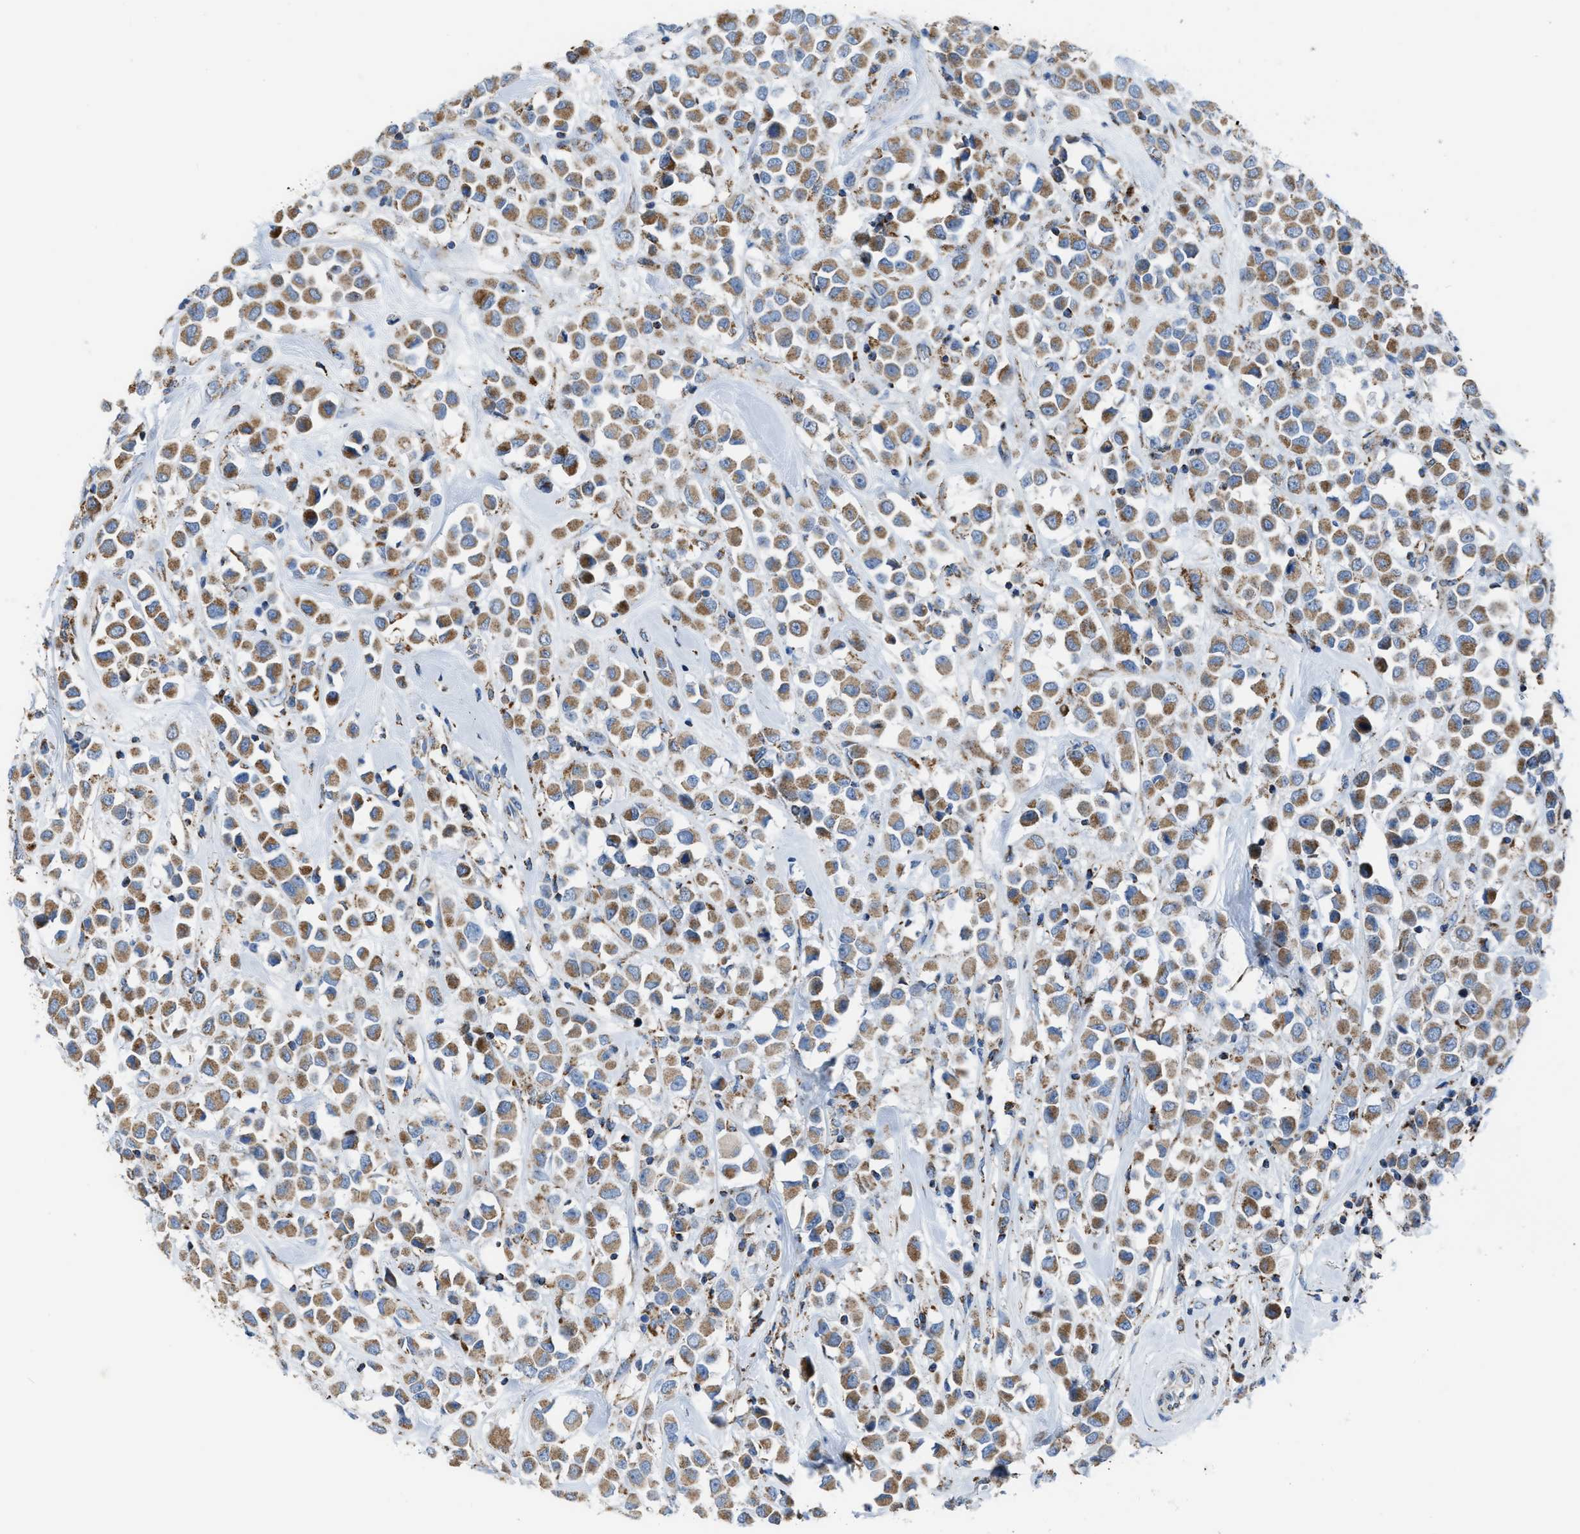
{"staining": {"intensity": "moderate", "quantity": ">75%", "location": "cytoplasmic/membranous"}, "tissue": "breast cancer", "cell_type": "Tumor cells", "image_type": "cancer", "snomed": [{"axis": "morphology", "description": "Duct carcinoma"}, {"axis": "topography", "description": "Breast"}], "caption": "A histopathology image showing moderate cytoplasmic/membranous staining in about >75% of tumor cells in breast cancer (invasive ductal carcinoma), as visualized by brown immunohistochemical staining.", "gene": "ETFB", "patient": {"sex": "female", "age": 61}}